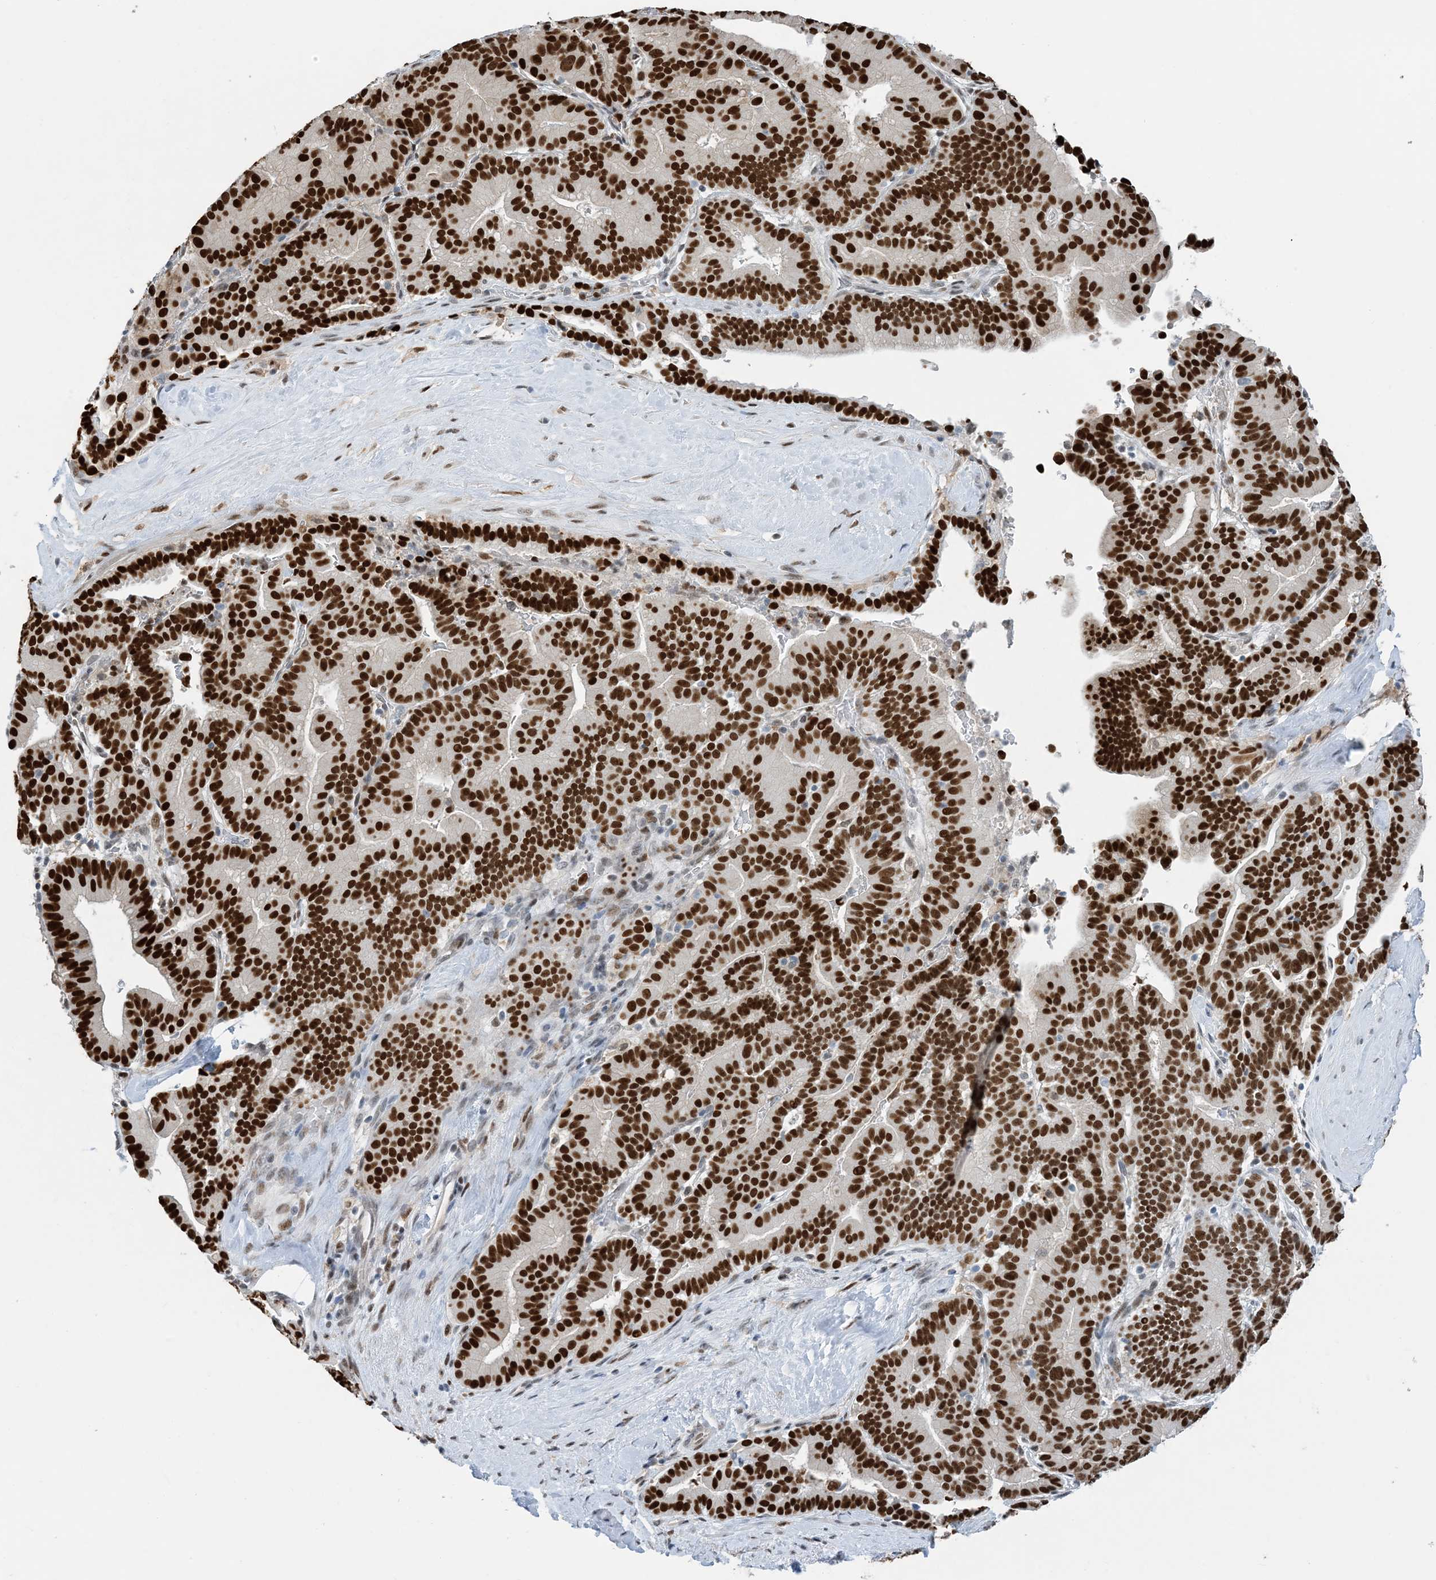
{"staining": {"intensity": "strong", "quantity": ">75%", "location": "nuclear"}, "tissue": "liver cancer", "cell_type": "Tumor cells", "image_type": "cancer", "snomed": [{"axis": "morphology", "description": "Cholangiocarcinoma"}, {"axis": "topography", "description": "Liver"}], "caption": "A high-resolution micrograph shows immunohistochemistry staining of liver cancer (cholangiocarcinoma), which reveals strong nuclear staining in about >75% of tumor cells.", "gene": "HEMK1", "patient": {"sex": "female", "age": 75}}